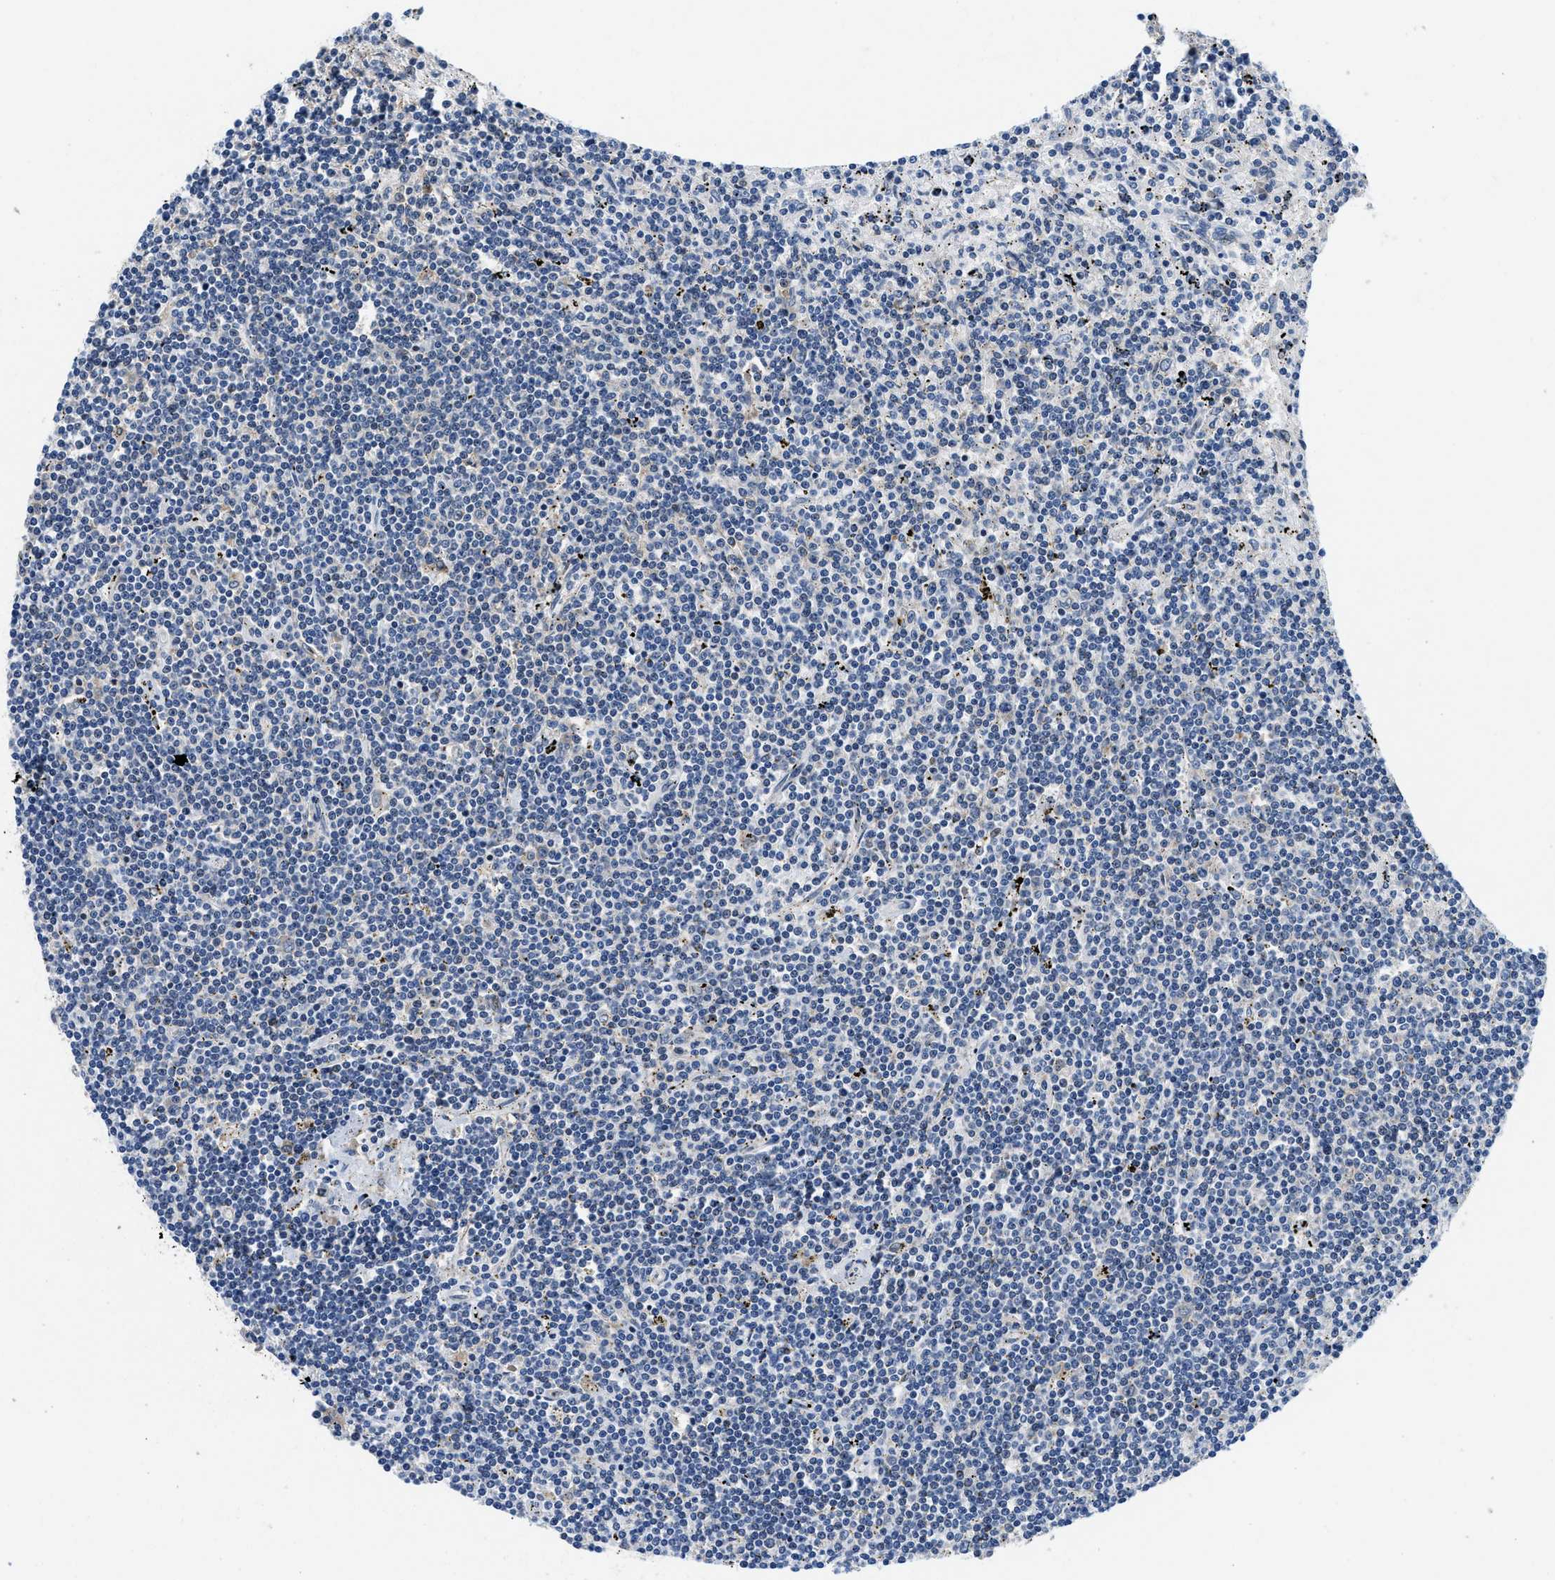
{"staining": {"intensity": "negative", "quantity": "none", "location": "none"}, "tissue": "lymphoma", "cell_type": "Tumor cells", "image_type": "cancer", "snomed": [{"axis": "morphology", "description": "Malignant lymphoma, non-Hodgkin's type, Low grade"}, {"axis": "topography", "description": "Spleen"}], "caption": "This is an immunohistochemistry histopathology image of low-grade malignant lymphoma, non-Hodgkin's type. There is no staining in tumor cells.", "gene": "IKBKE", "patient": {"sex": "male", "age": 76}}